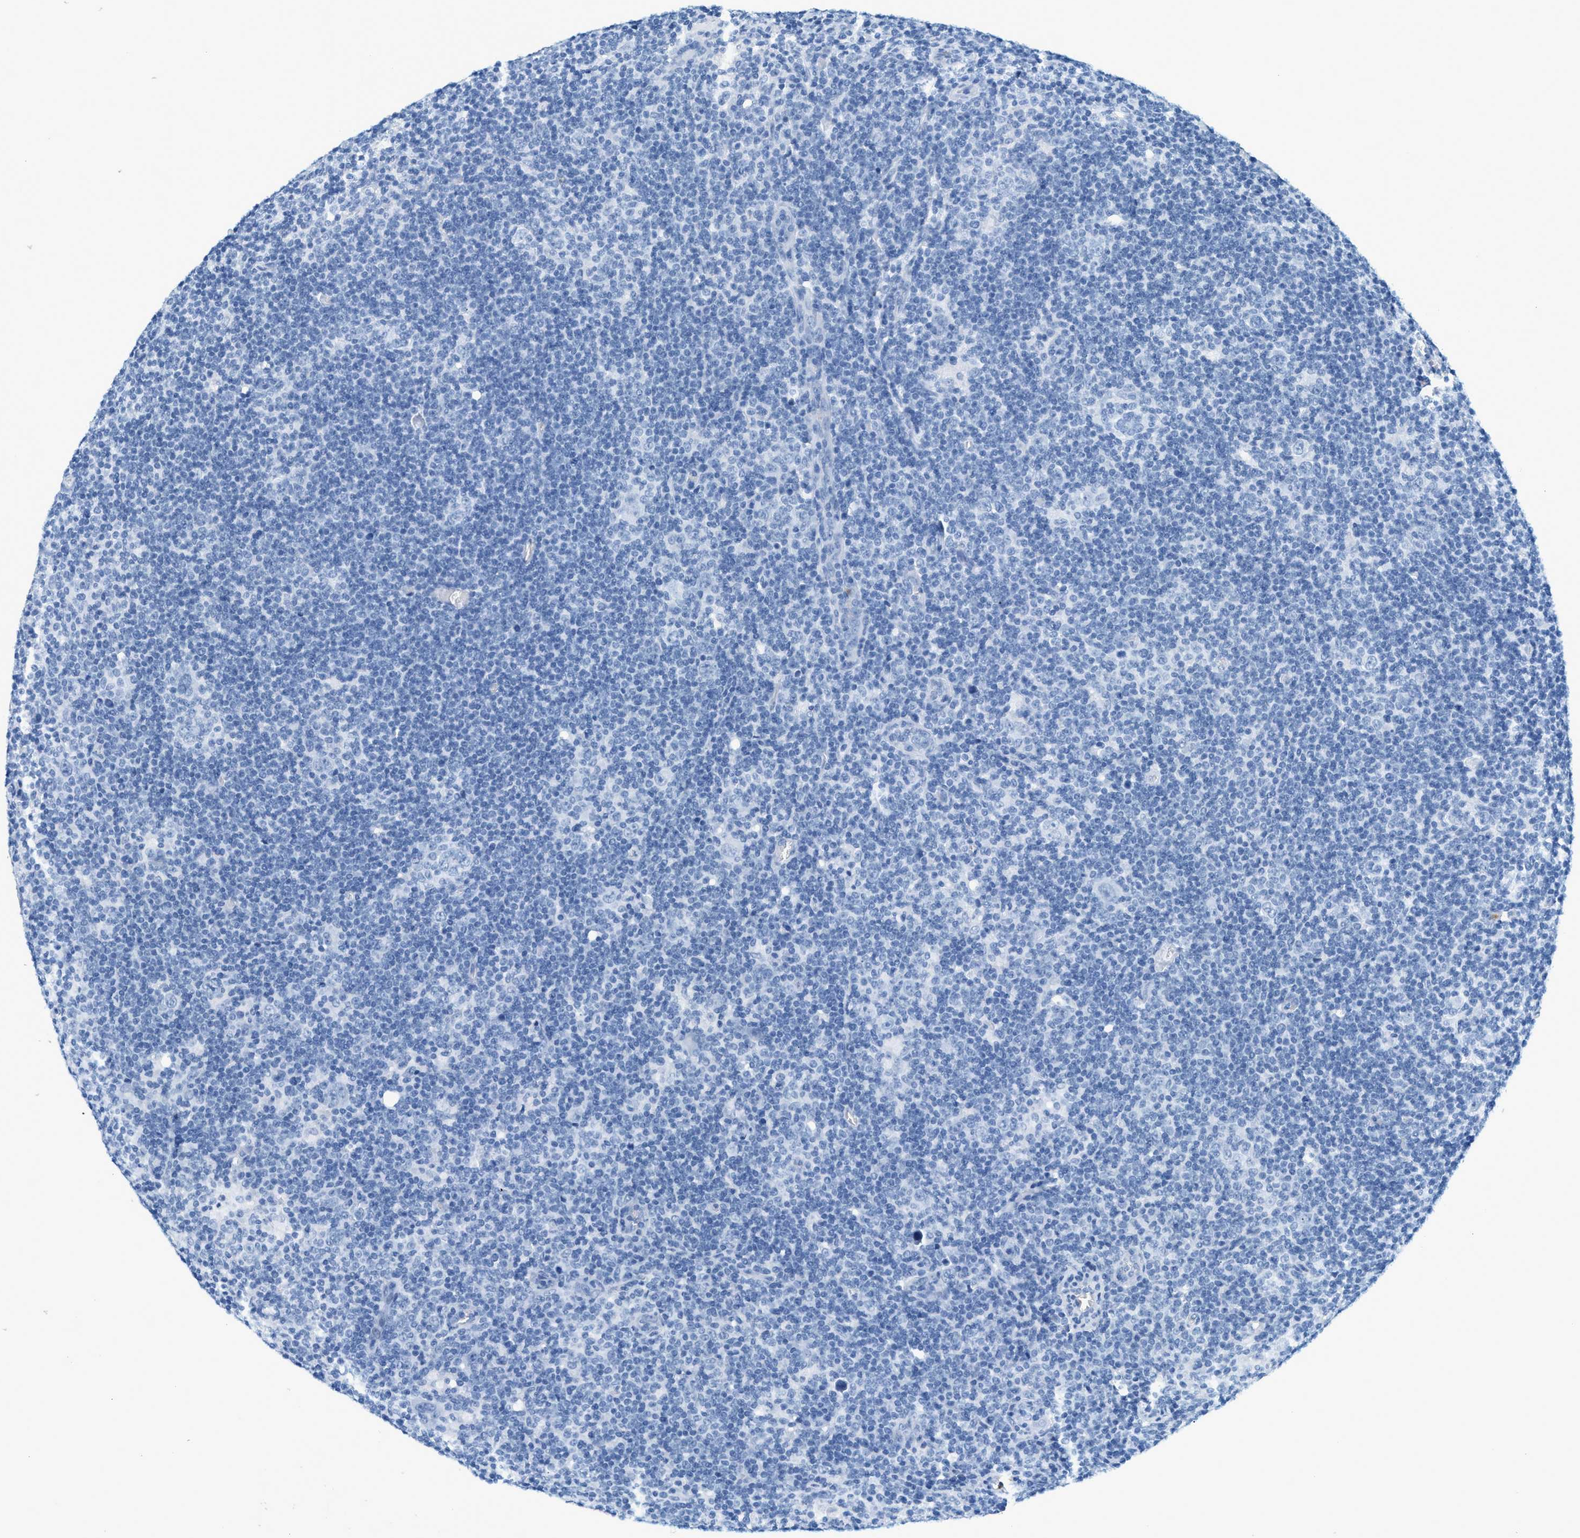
{"staining": {"intensity": "negative", "quantity": "none", "location": "none"}, "tissue": "lymphoma", "cell_type": "Tumor cells", "image_type": "cancer", "snomed": [{"axis": "morphology", "description": "Hodgkin's disease, NOS"}, {"axis": "topography", "description": "Lymph node"}], "caption": "Tumor cells are negative for protein expression in human Hodgkin's disease.", "gene": "LCN2", "patient": {"sex": "female", "age": 57}}